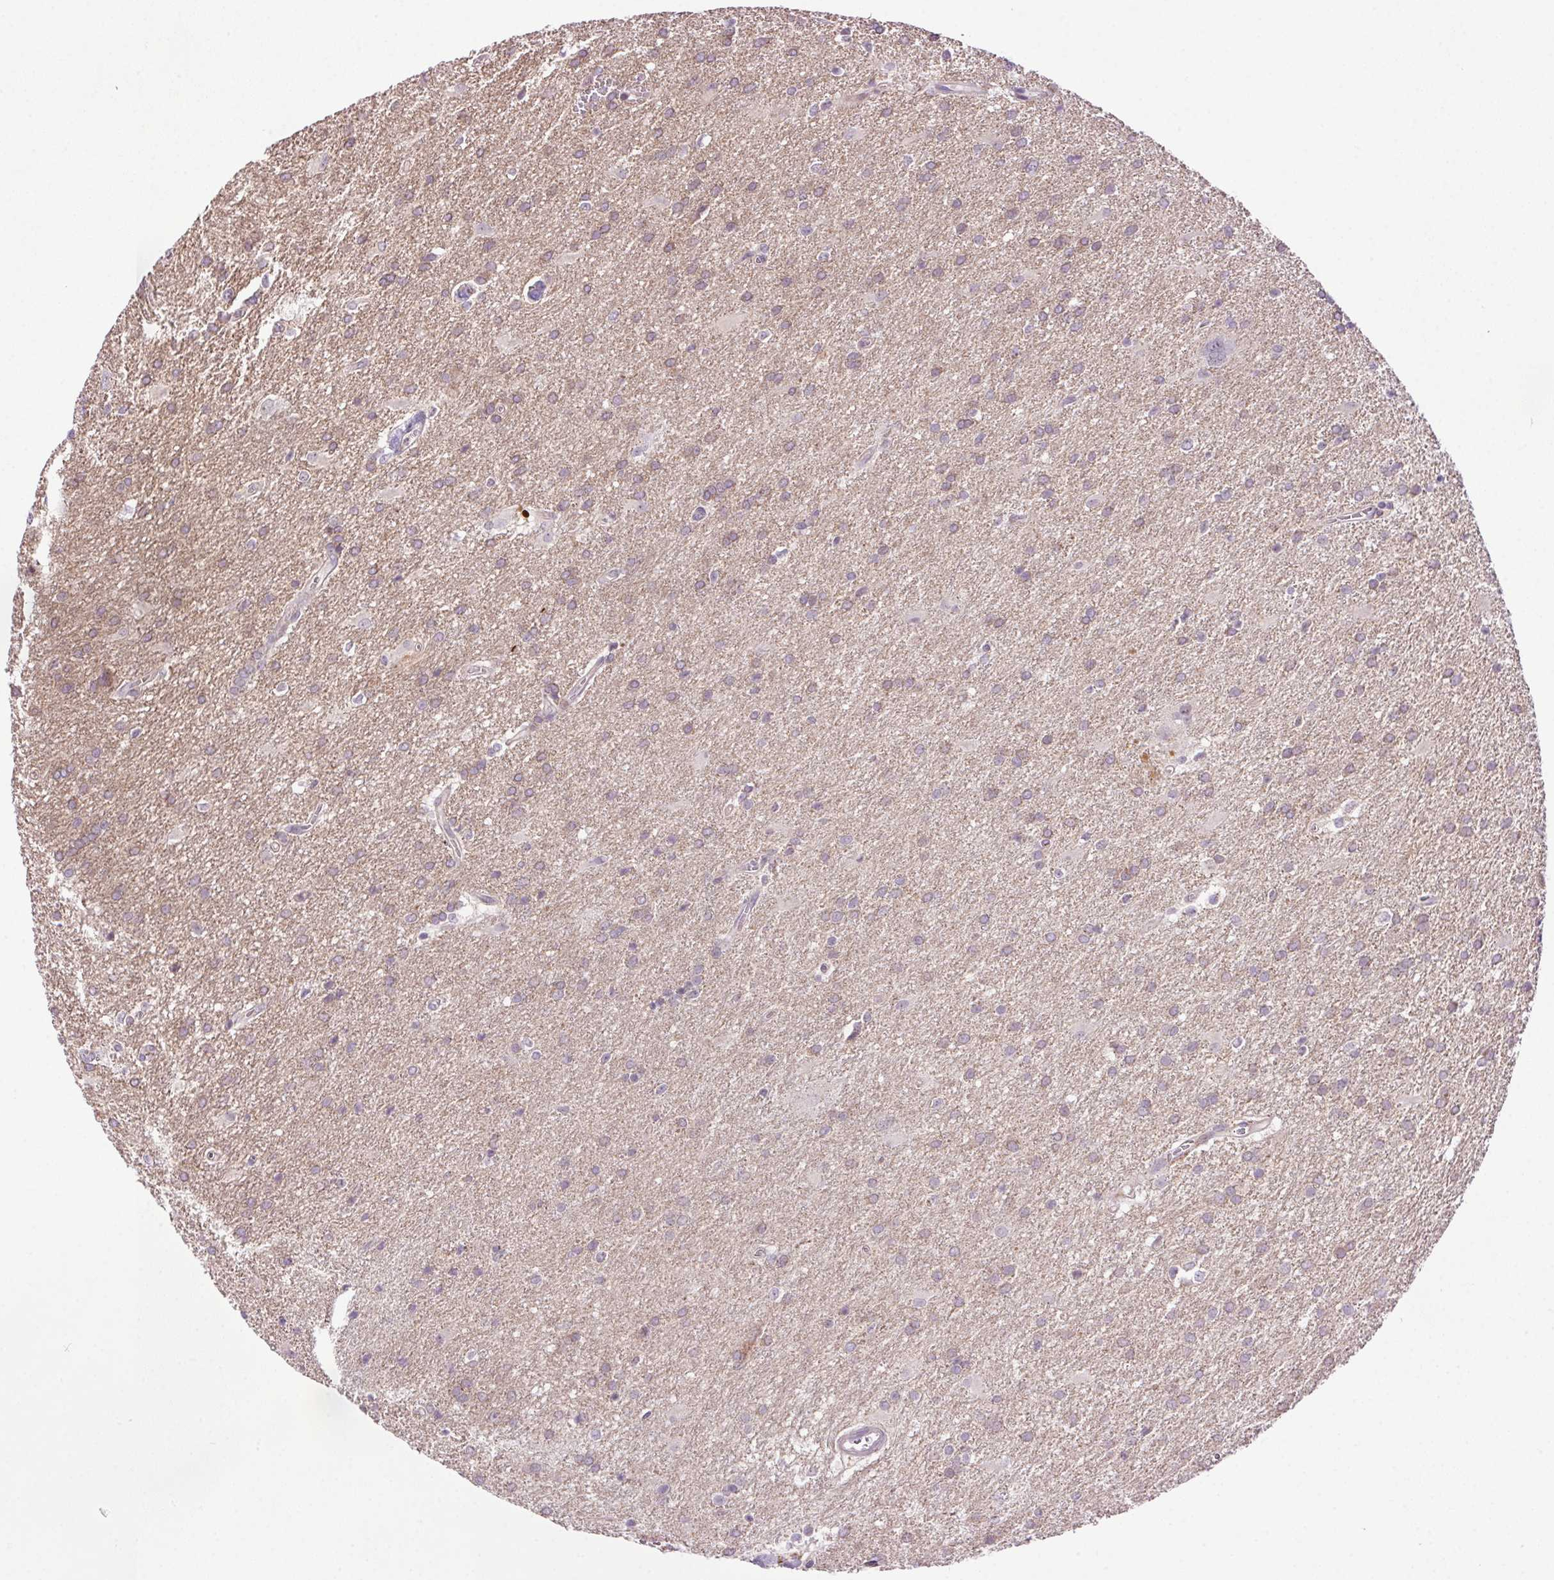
{"staining": {"intensity": "weak", "quantity": "<25%", "location": "cytoplasmic/membranous,nuclear"}, "tissue": "glioma", "cell_type": "Tumor cells", "image_type": "cancer", "snomed": [{"axis": "morphology", "description": "Glioma, malignant, Low grade"}, {"axis": "topography", "description": "Brain"}], "caption": "DAB (3,3'-diaminobenzidine) immunohistochemical staining of glioma exhibits no significant positivity in tumor cells. (IHC, brightfield microscopy, high magnification).", "gene": "LRRTM1", "patient": {"sex": "male", "age": 66}}